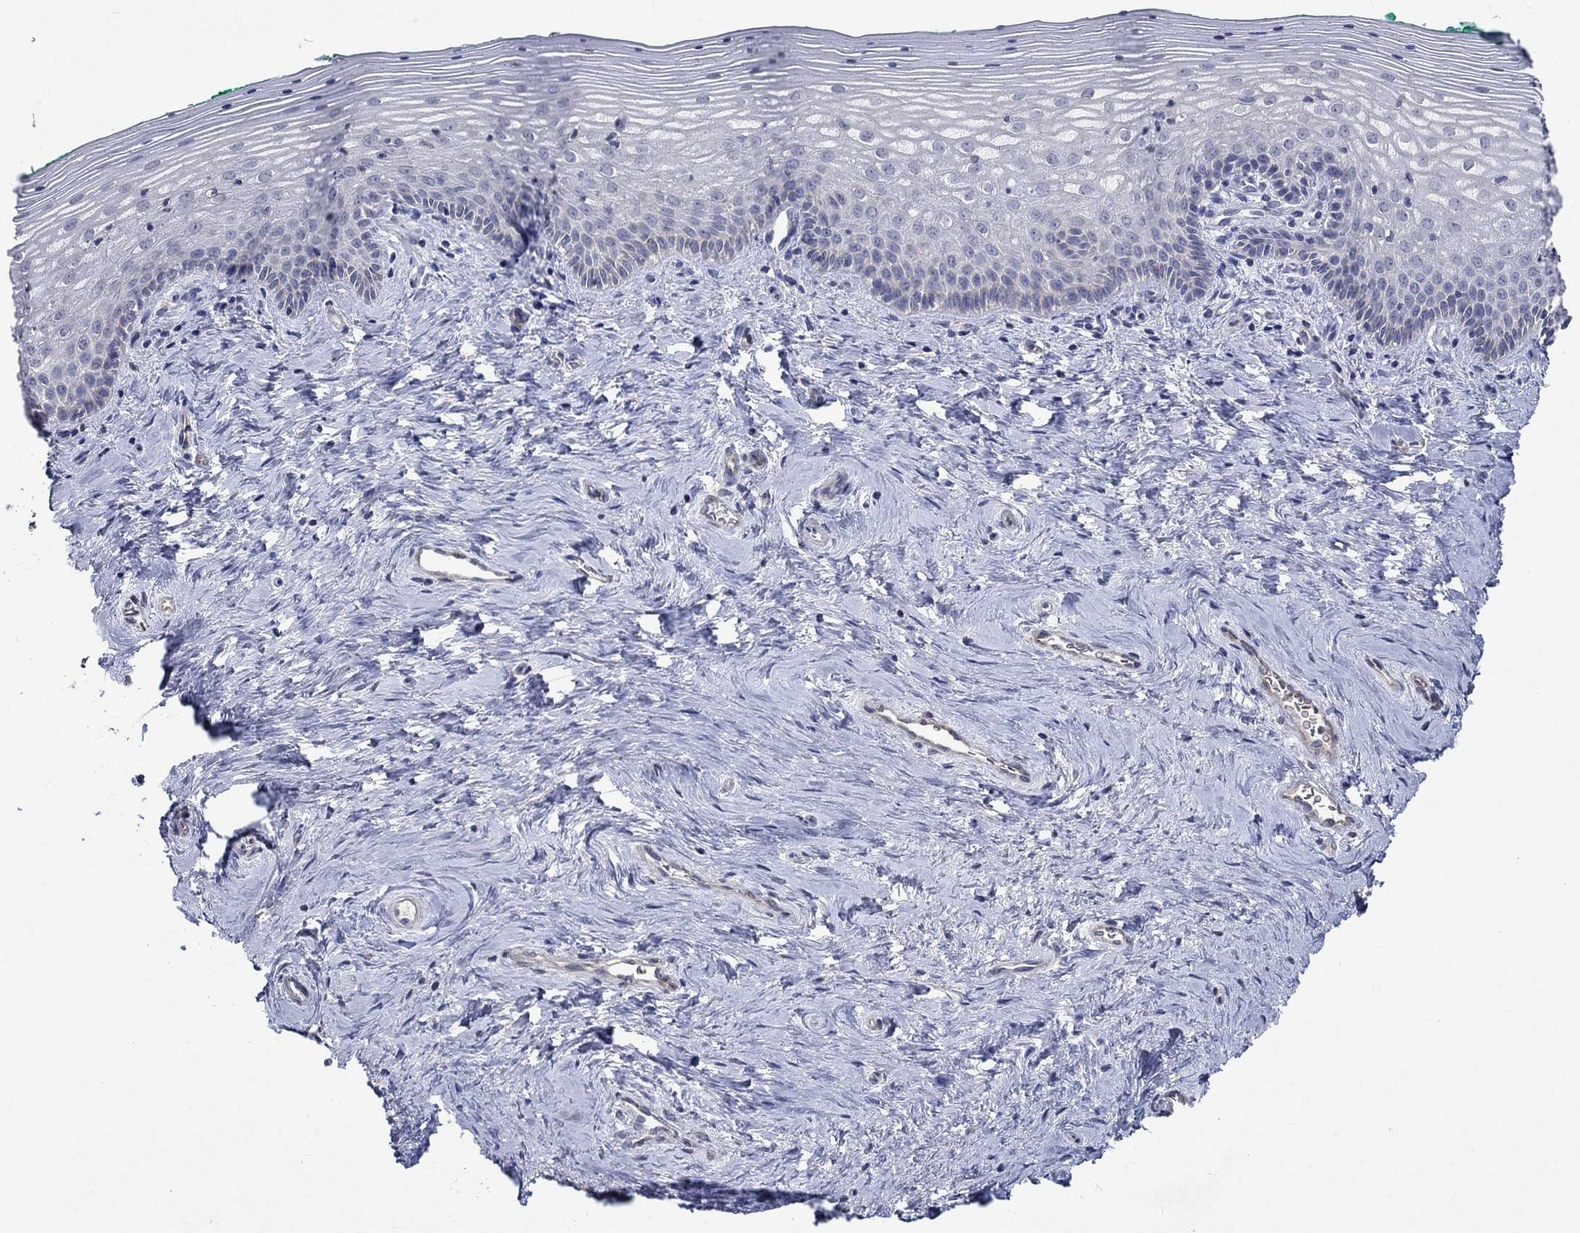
{"staining": {"intensity": "negative", "quantity": "none", "location": "none"}, "tissue": "vagina", "cell_type": "Squamous epithelial cells", "image_type": "normal", "snomed": [{"axis": "morphology", "description": "Normal tissue, NOS"}, {"axis": "topography", "description": "Vagina"}], "caption": "Immunohistochemical staining of benign human vagina shows no significant staining in squamous epithelial cells. (Stains: DAB IHC with hematoxylin counter stain, Microscopy: brightfield microscopy at high magnification).", "gene": "TMEM169", "patient": {"sex": "female", "age": 45}}